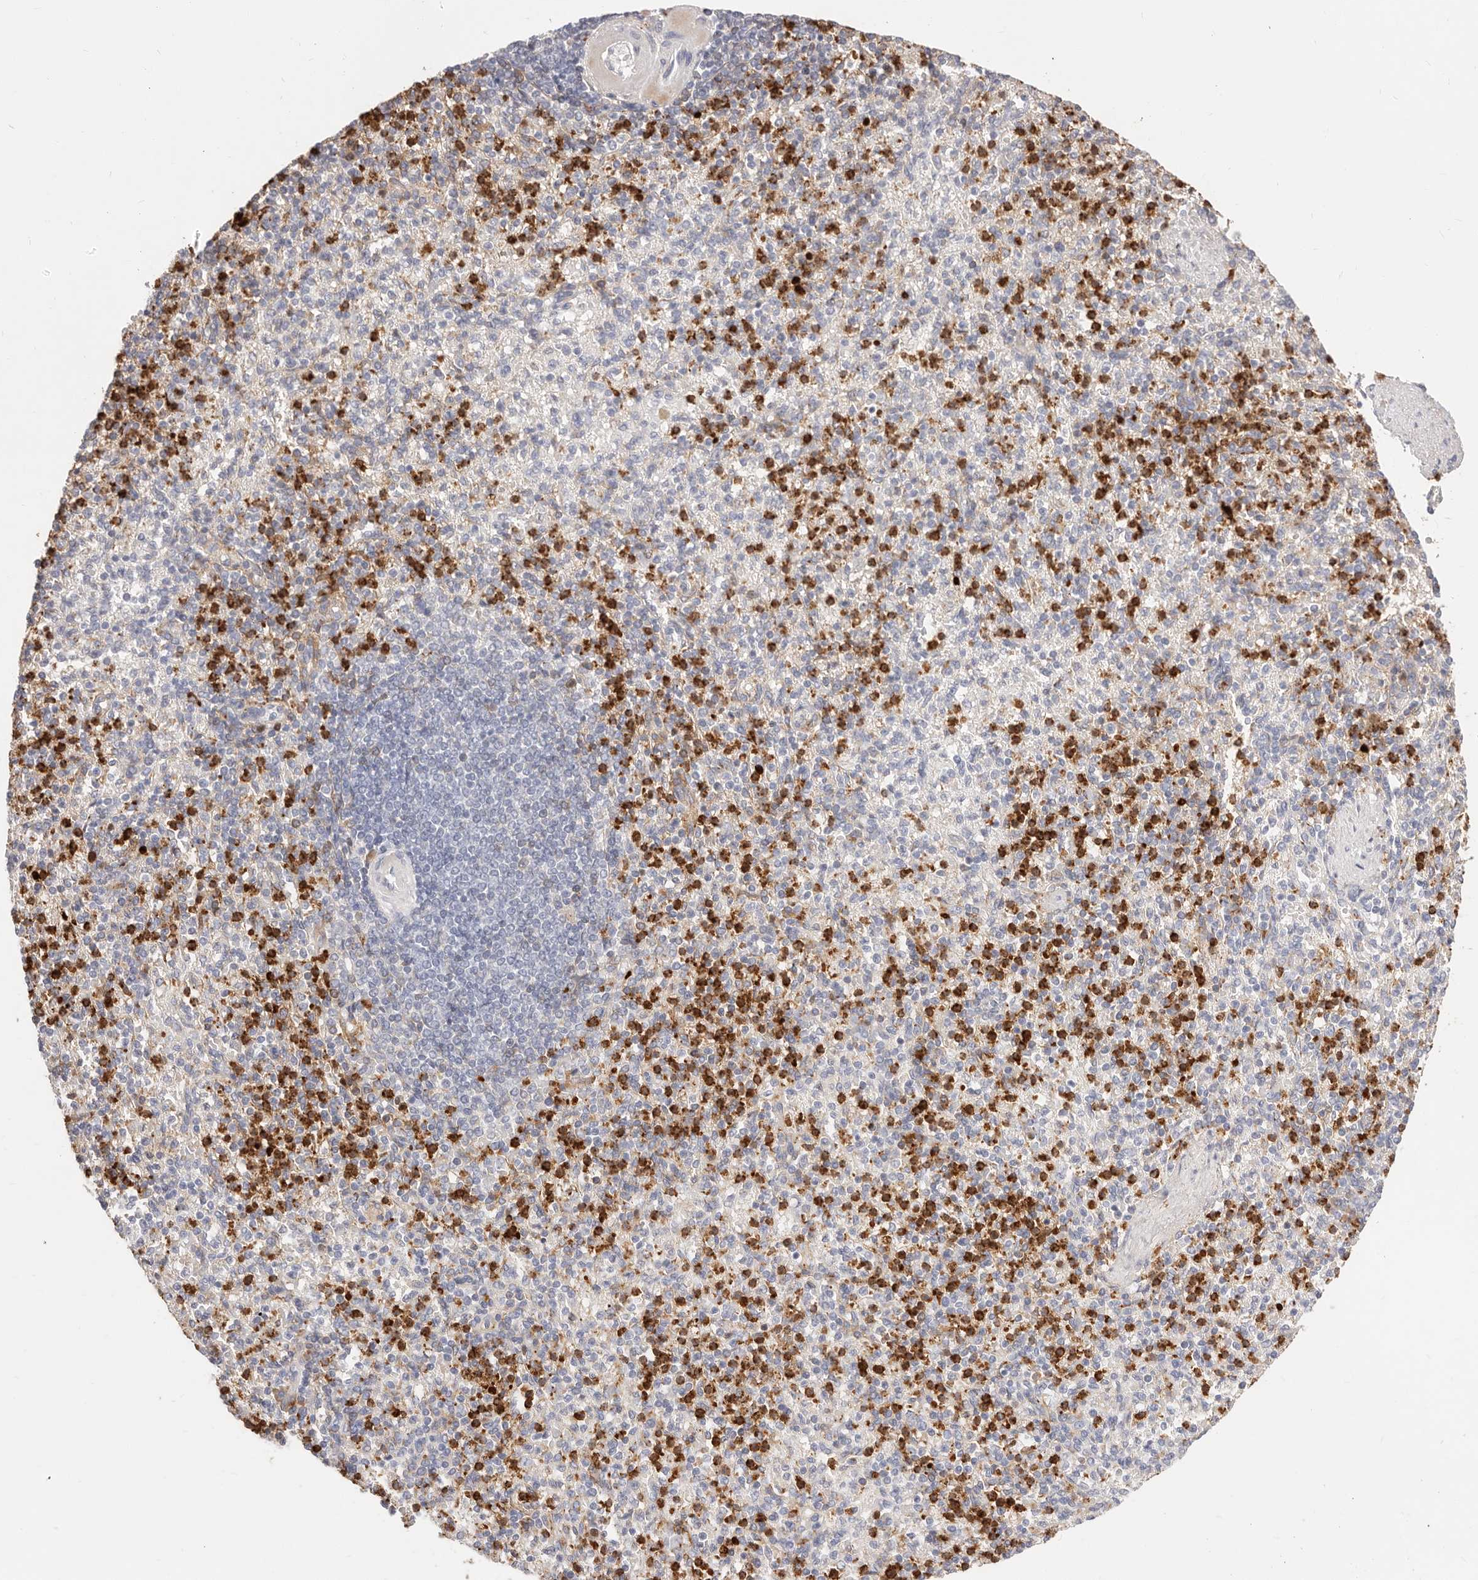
{"staining": {"intensity": "strong", "quantity": "25%-75%", "location": "cytoplasmic/membranous"}, "tissue": "spleen", "cell_type": "Cells in red pulp", "image_type": "normal", "snomed": [{"axis": "morphology", "description": "Normal tissue, NOS"}, {"axis": "topography", "description": "Spleen"}], "caption": "DAB immunohistochemical staining of benign spleen shows strong cytoplasmic/membranous protein positivity in about 25%-75% of cells in red pulp.", "gene": "CAMP", "patient": {"sex": "female", "age": 74}}